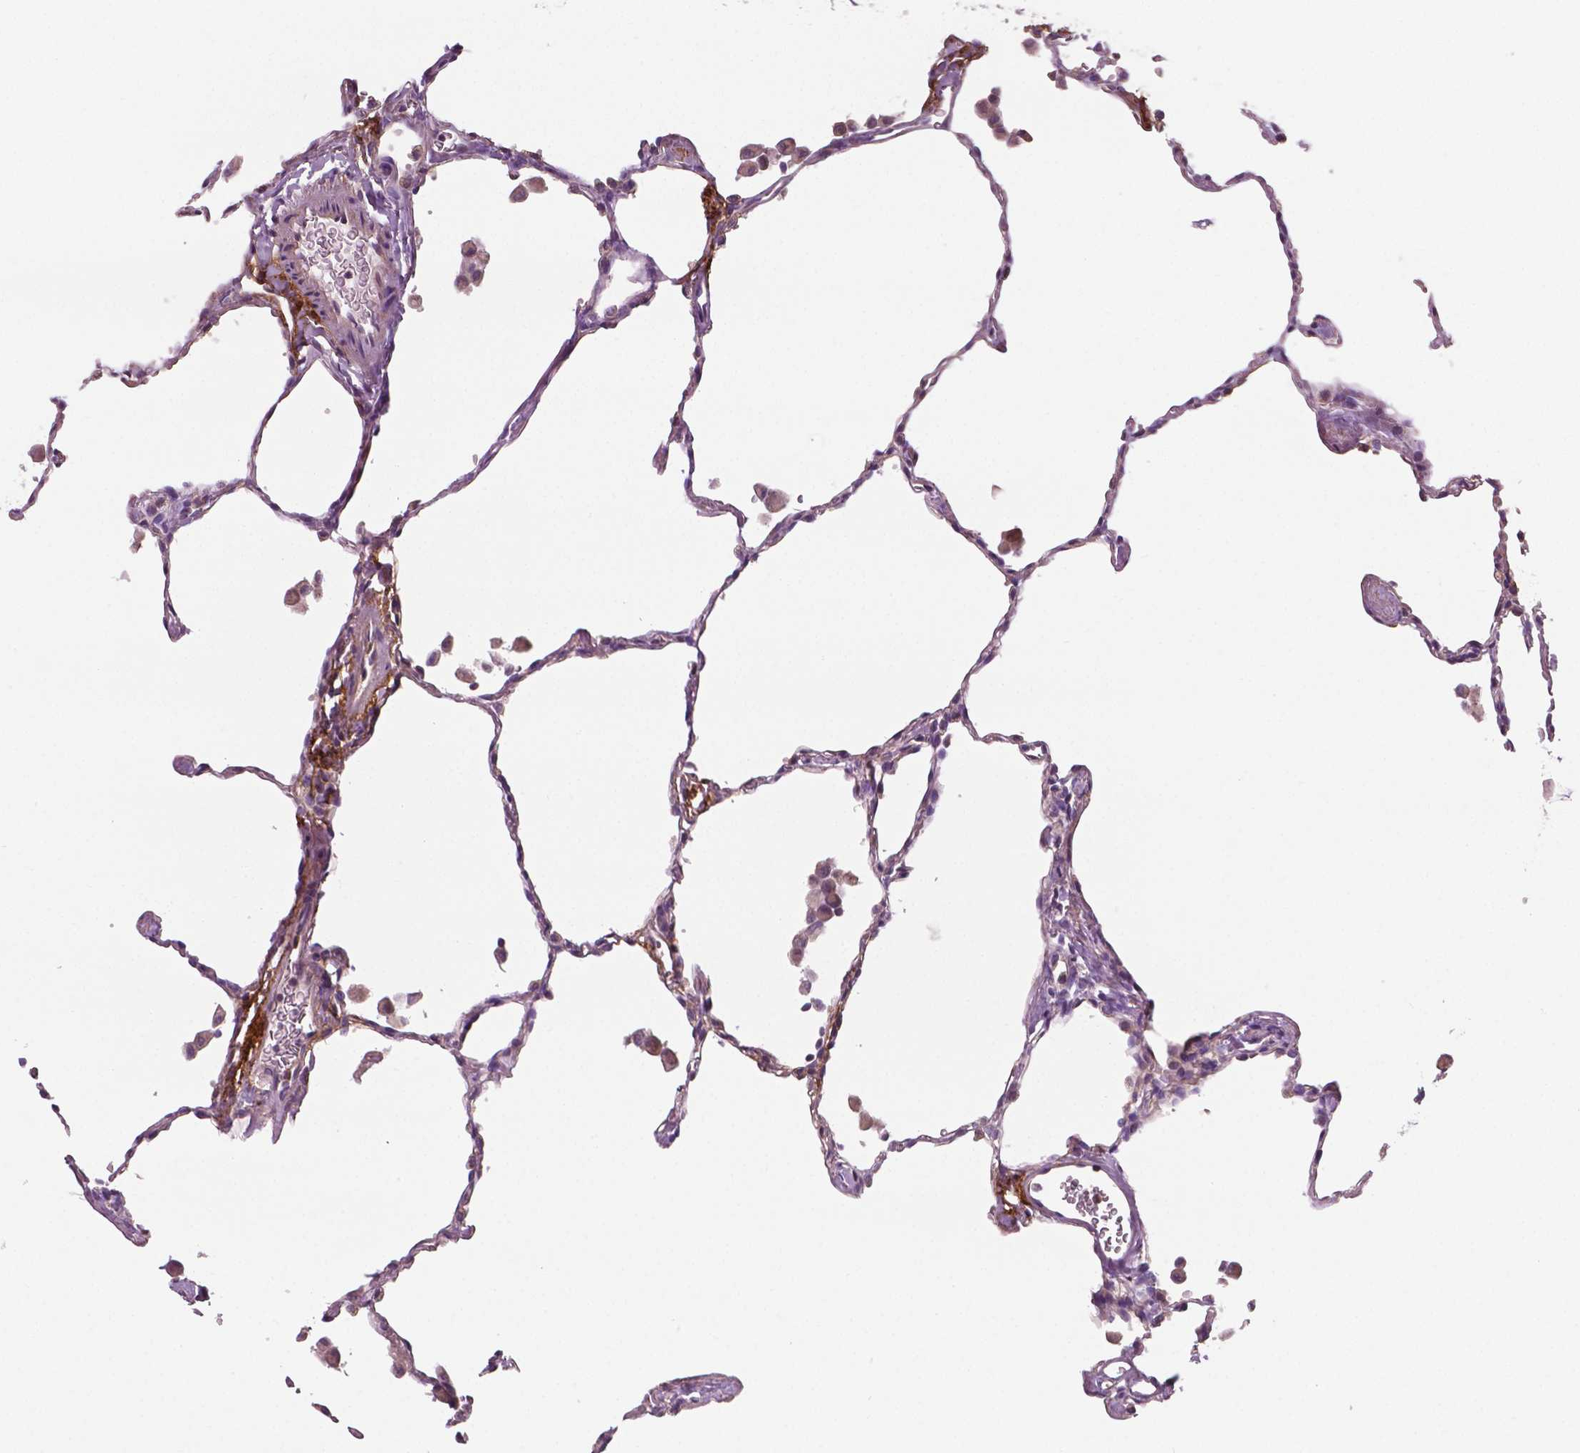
{"staining": {"intensity": "negative", "quantity": "none", "location": "none"}, "tissue": "lung", "cell_type": "Alveolar cells", "image_type": "normal", "snomed": [{"axis": "morphology", "description": "Normal tissue, NOS"}, {"axis": "topography", "description": "Lung"}], "caption": "Immunohistochemical staining of normal lung demonstrates no significant expression in alveolar cells.", "gene": "PTX3", "patient": {"sex": "female", "age": 47}}